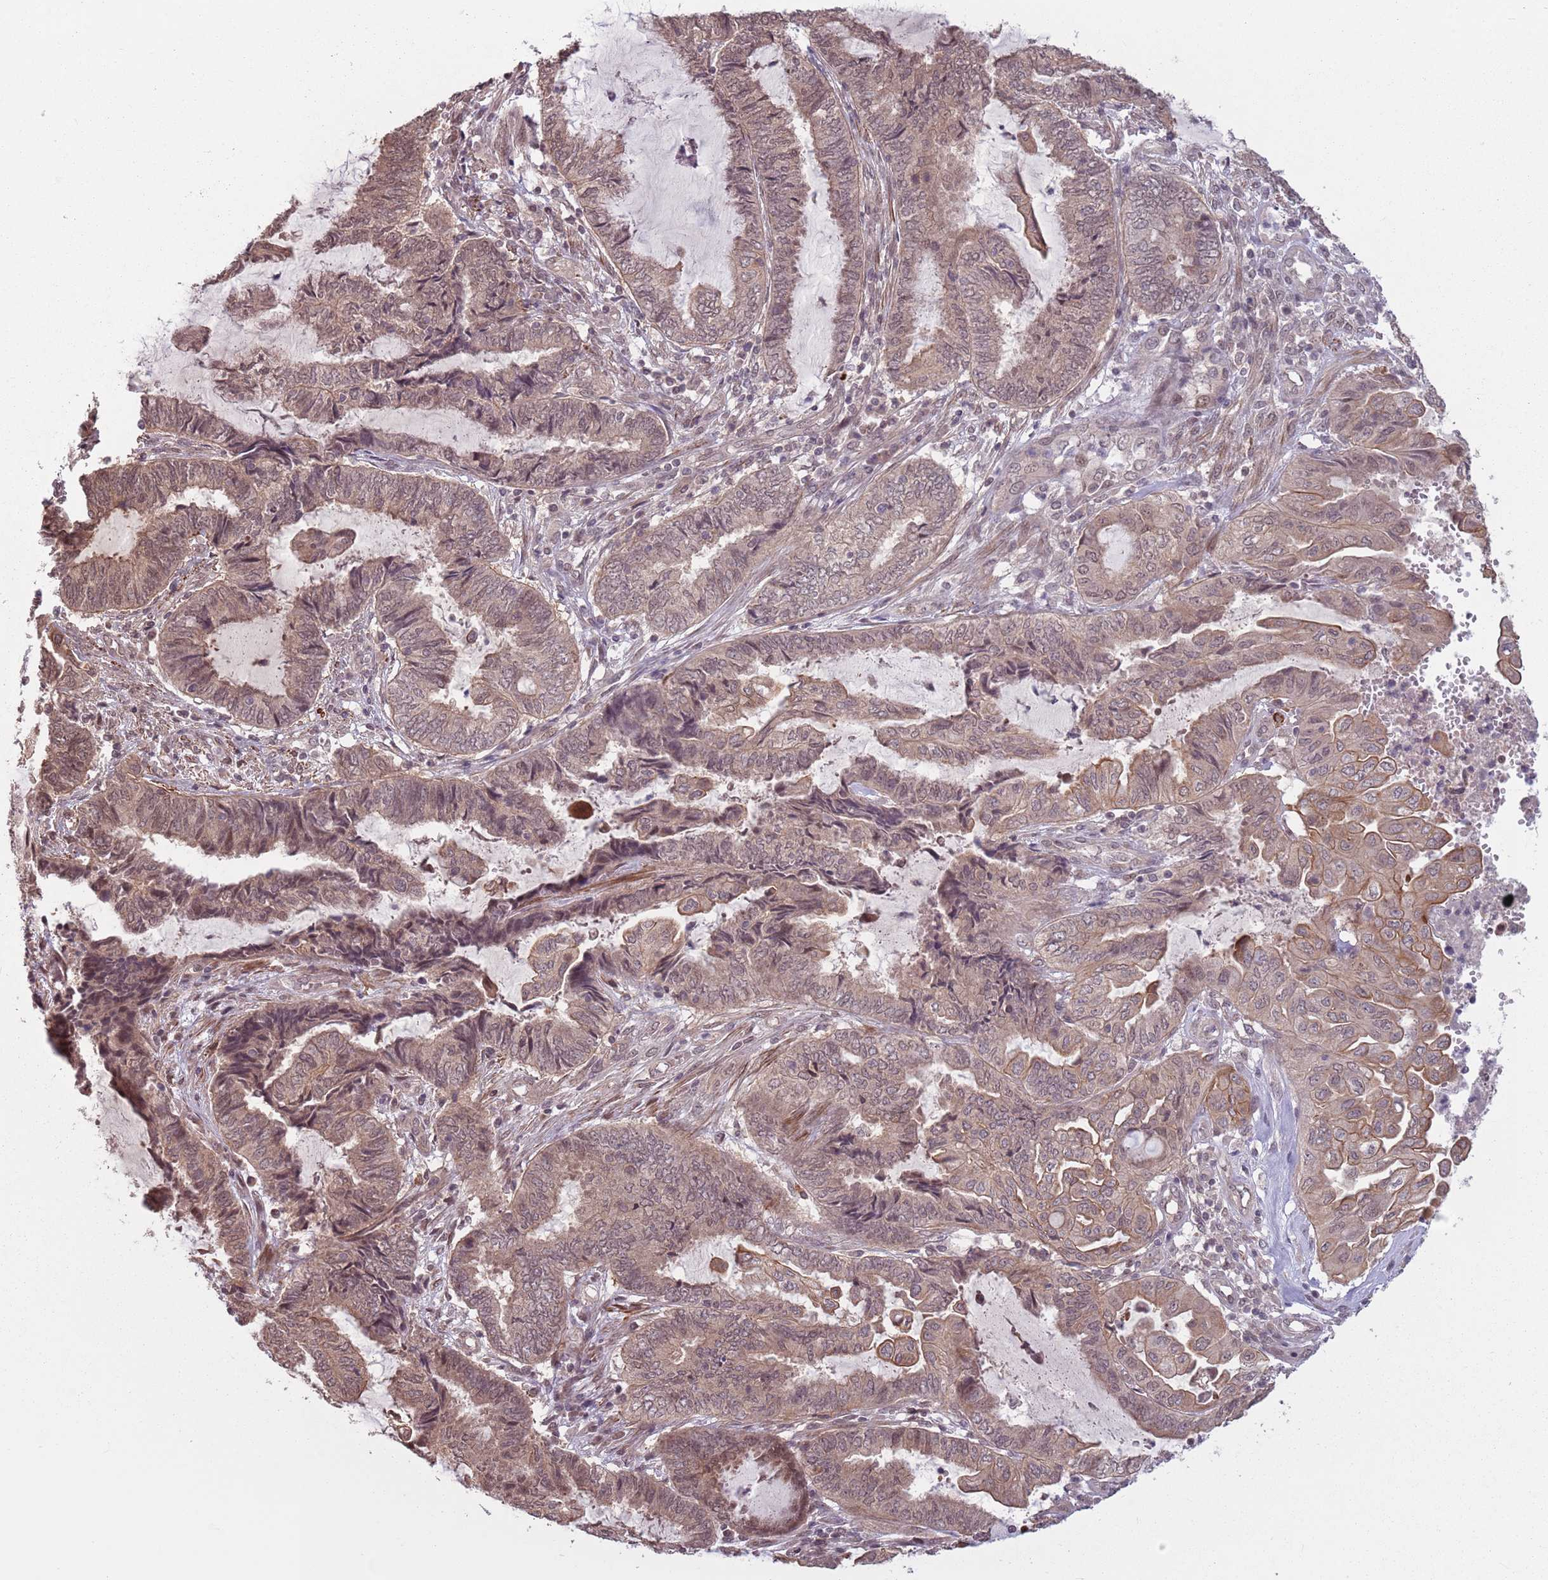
{"staining": {"intensity": "moderate", "quantity": ">75%", "location": "cytoplasmic/membranous,nuclear"}, "tissue": "endometrial cancer", "cell_type": "Tumor cells", "image_type": "cancer", "snomed": [{"axis": "morphology", "description": "Adenocarcinoma, NOS"}, {"axis": "topography", "description": "Uterus"}, {"axis": "topography", "description": "Endometrium"}], "caption": "Tumor cells reveal medium levels of moderate cytoplasmic/membranous and nuclear positivity in approximately >75% of cells in human adenocarcinoma (endometrial). The staining is performed using DAB brown chromogen to label protein expression. The nuclei are counter-stained blue using hematoxylin.", "gene": "CCDC154", "patient": {"sex": "female", "age": 70}}